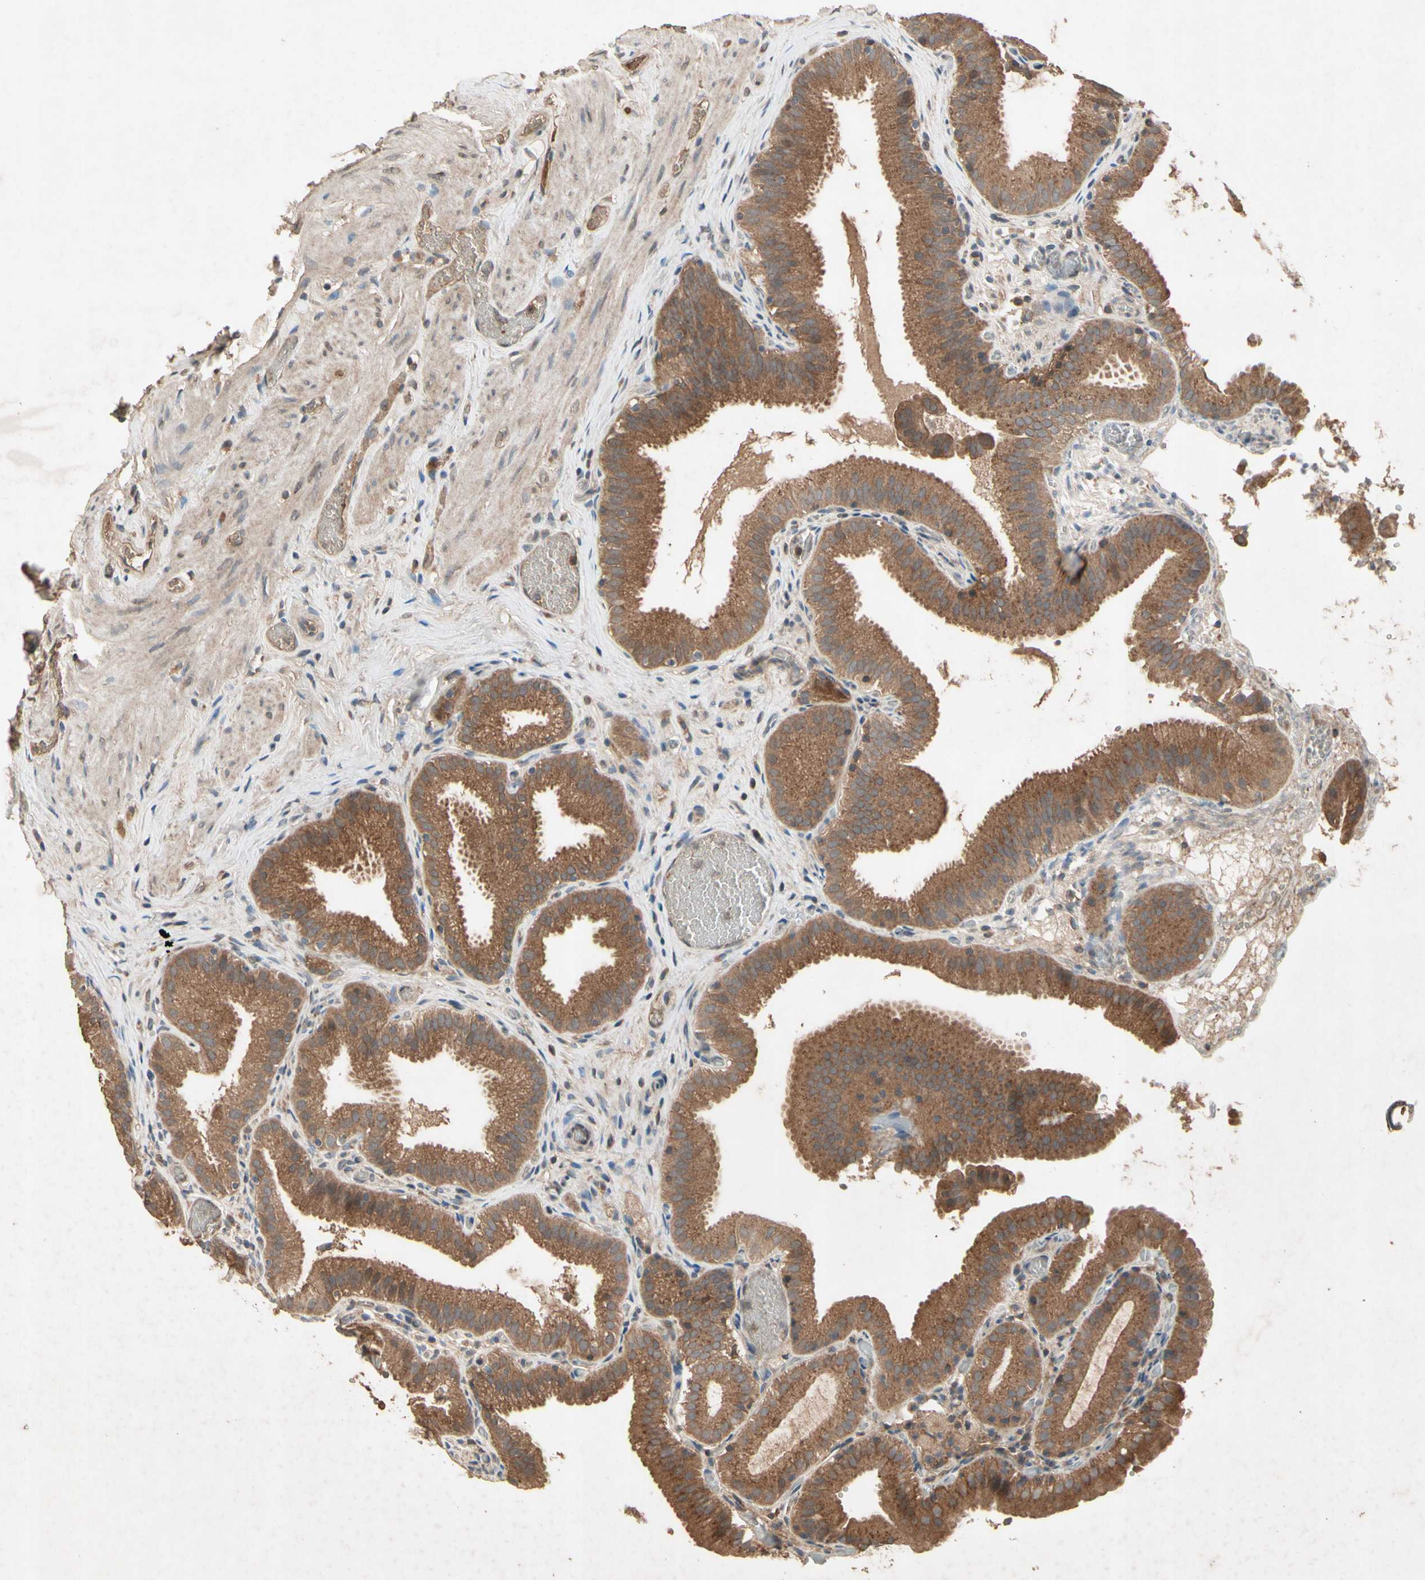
{"staining": {"intensity": "moderate", "quantity": ">75%", "location": "cytoplasmic/membranous"}, "tissue": "gallbladder", "cell_type": "Glandular cells", "image_type": "normal", "snomed": [{"axis": "morphology", "description": "Normal tissue, NOS"}, {"axis": "topography", "description": "Gallbladder"}], "caption": "Brown immunohistochemical staining in normal gallbladder shows moderate cytoplasmic/membranous staining in about >75% of glandular cells.", "gene": "NSF", "patient": {"sex": "male", "age": 54}}